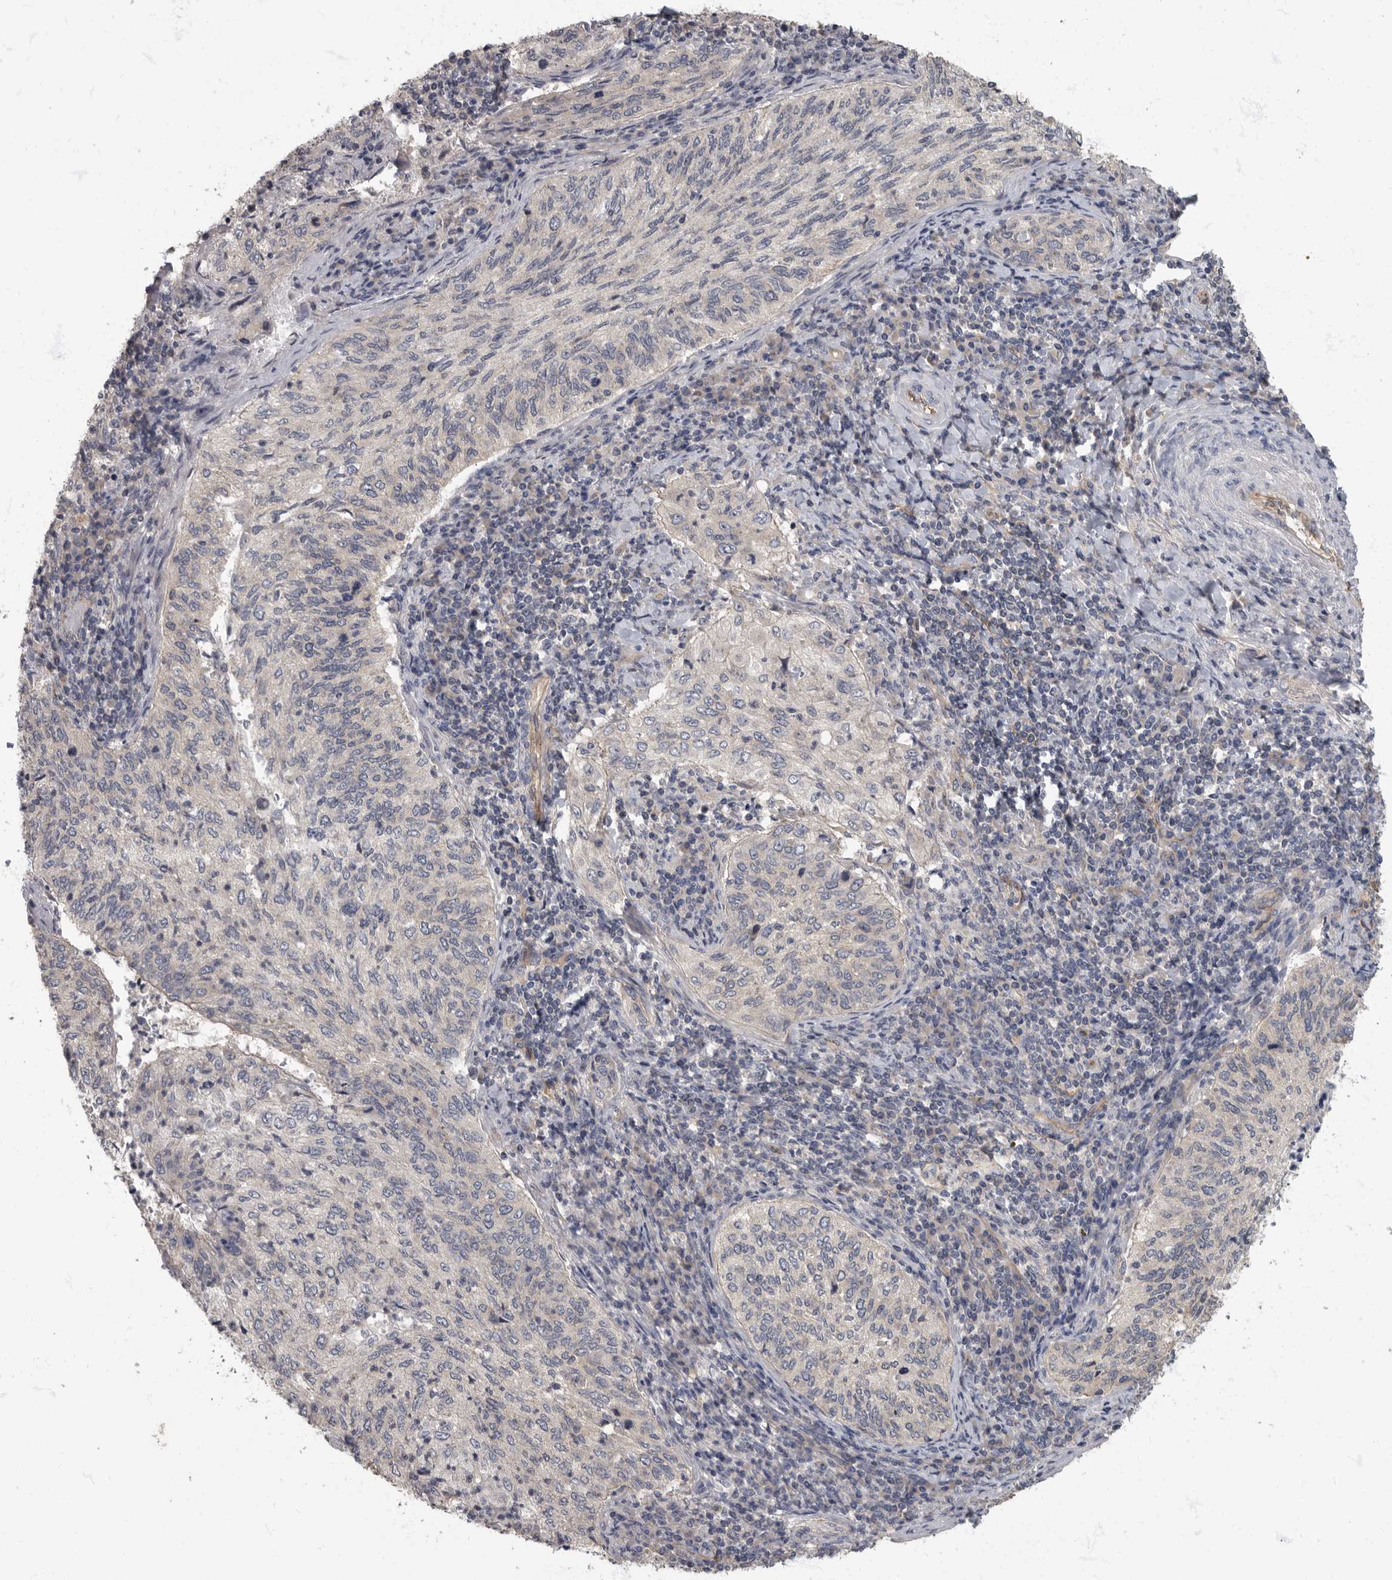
{"staining": {"intensity": "negative", "quantity": "none", "location": "none"}, "tissue": "cervical cancer", "cell_type": "Tumor cells", "image_type": "cancer", "snomed": [{"axis": "morphology", "description": "Squamous cell carcinoma, NOS"}, {"axis": "topography", "description": "Cervix"}], "caption": "Cervical cancer was stained to show a protein in brown. There is no significant positivity in tumor cells.", "gene": "PDK1", "patient": {"sex": "female", "age": 30}}